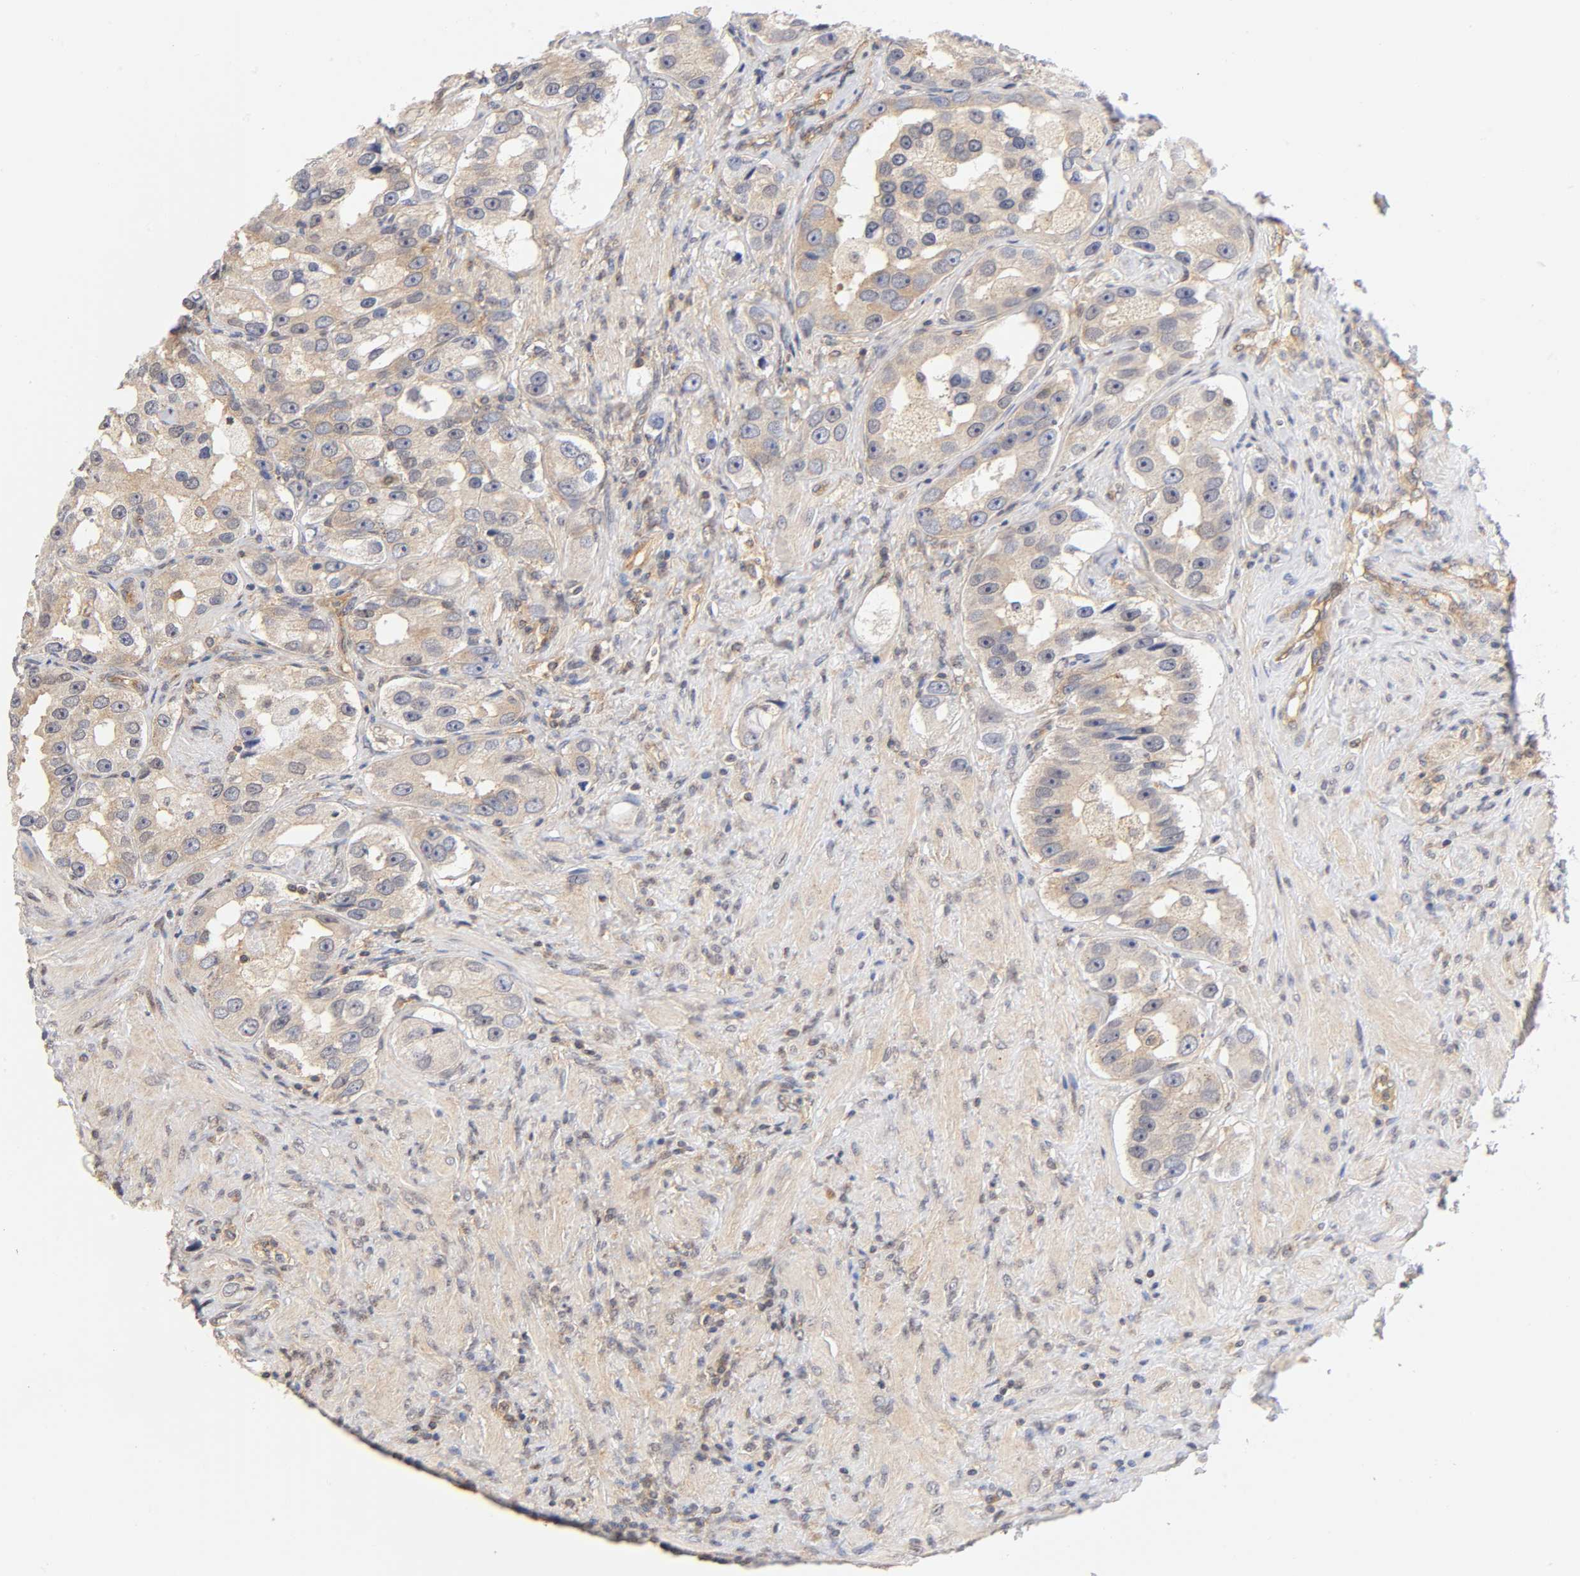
{"staining": {"intensity": "weak", "quantity": ">75%", "location": "cytoplasmic/membranous"}, "tissue": "prostate cancer", "cell_type": "Tumor cells", "image_type": "cancer", "snomed": [{"axis": "morphology", "description": "Adenocarcinoma, High grade"}, {"axis": "topography", "description": "Prostate"}], "caption": "Prostate cancer stained with a protein marker shows weak staining in tumor cells.", "gene": "PAFAH1B1", "patient": {"sex": "male", "age": 63}}